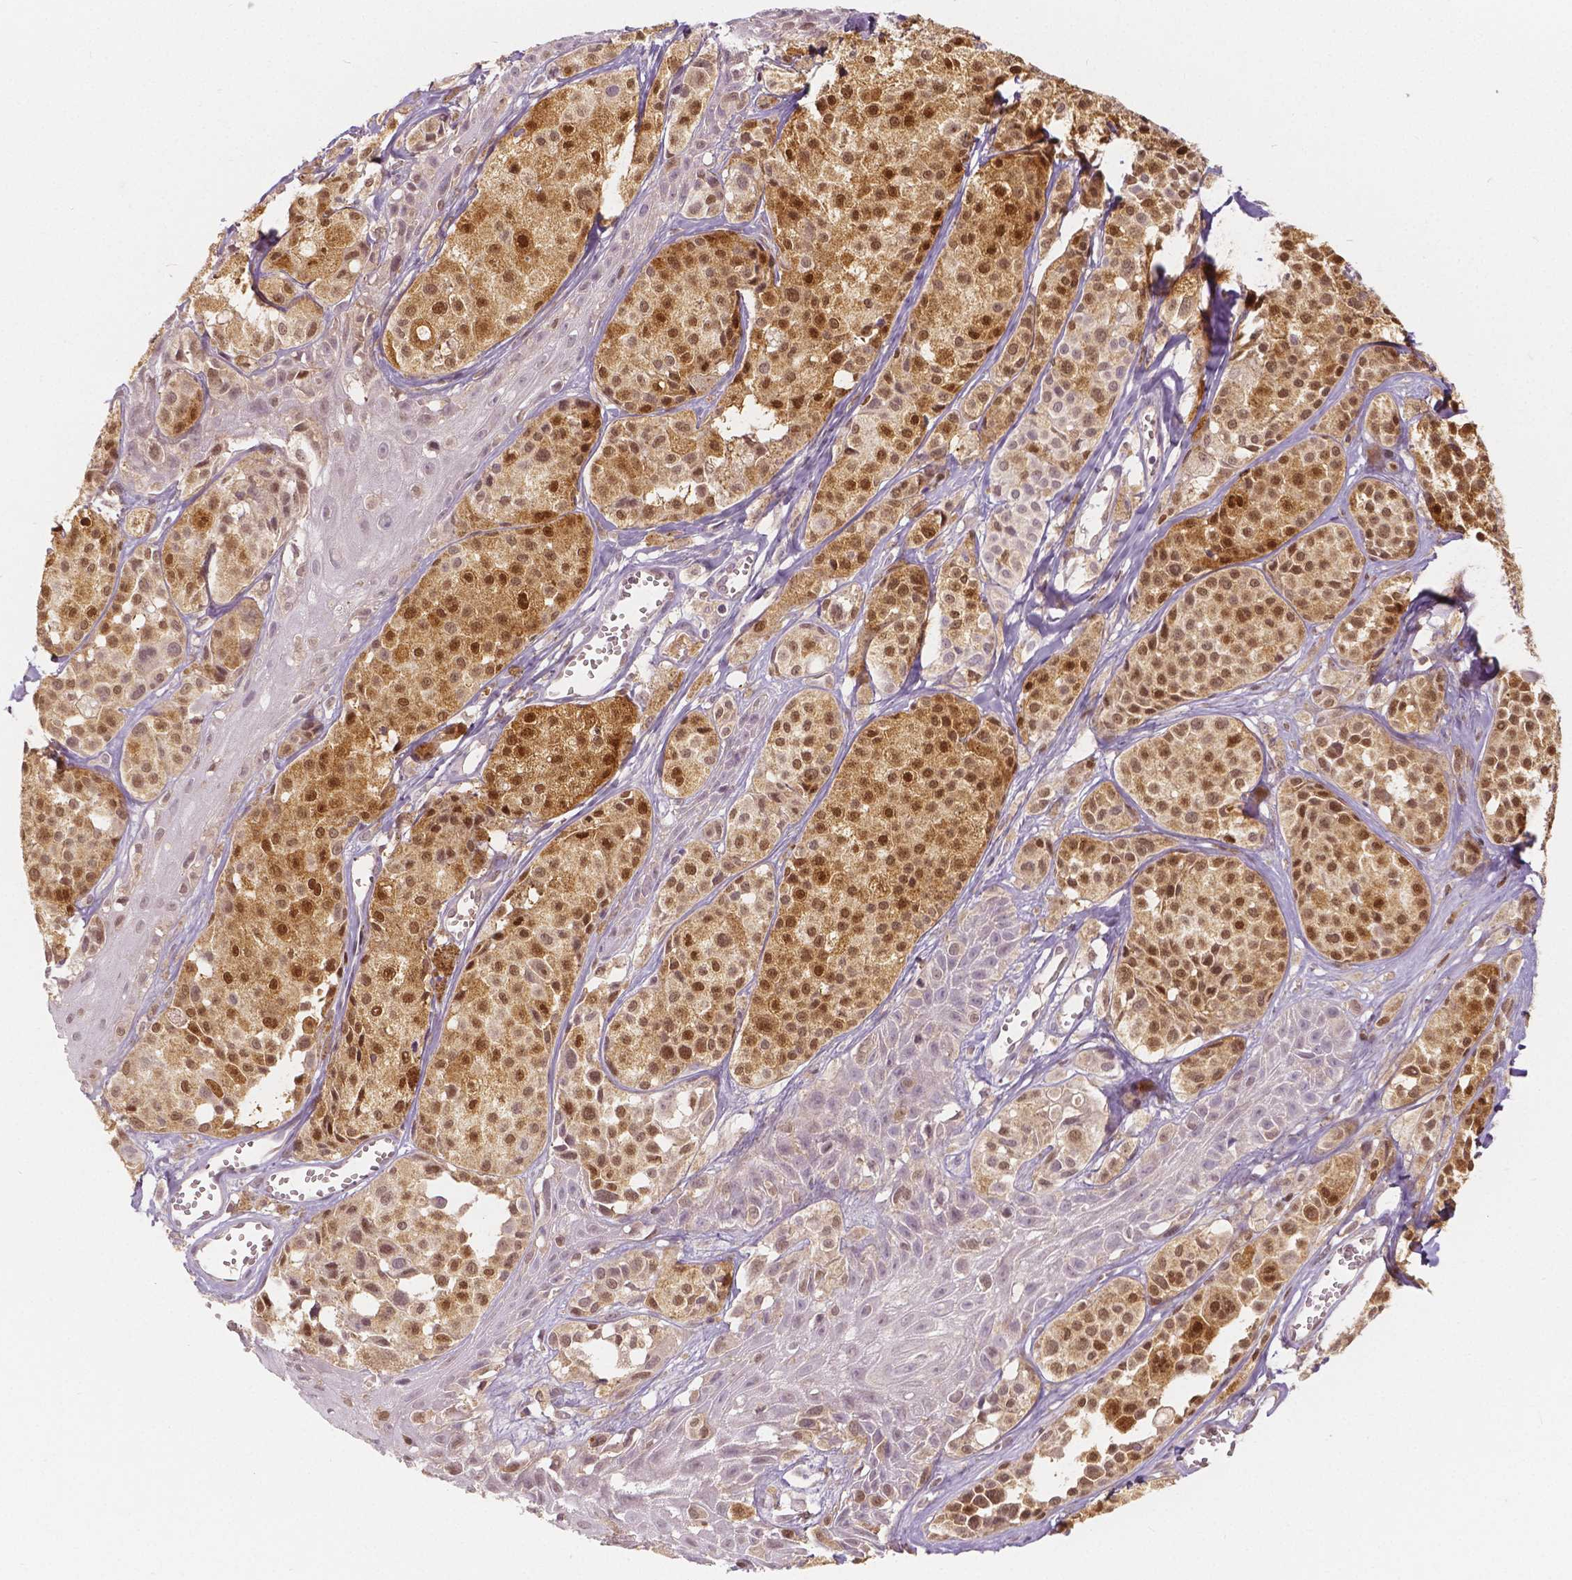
{"staining": {"intensity": "moderate", "quantity": ">75%", "location": "cytoplasmic/membranous,nuclear"}, "tissue": "melanoma", "cell_type": "Tumor cells", "image_type": "cancer", "snomed": [{"axis": "morphology", "description": "Malignant melanoma, NOS"}, {"axis": "topography", "description": "Skin"}], "caption": "Approximately >75% of tumor cells in malignant melanoma demonstrate moderate cytoplasmic/membranous and nuclear protein expression as visualized by brown immunohistochemical staining.", "gene": "NAPRT", "patient": {"sex": "male", "age": 77}}